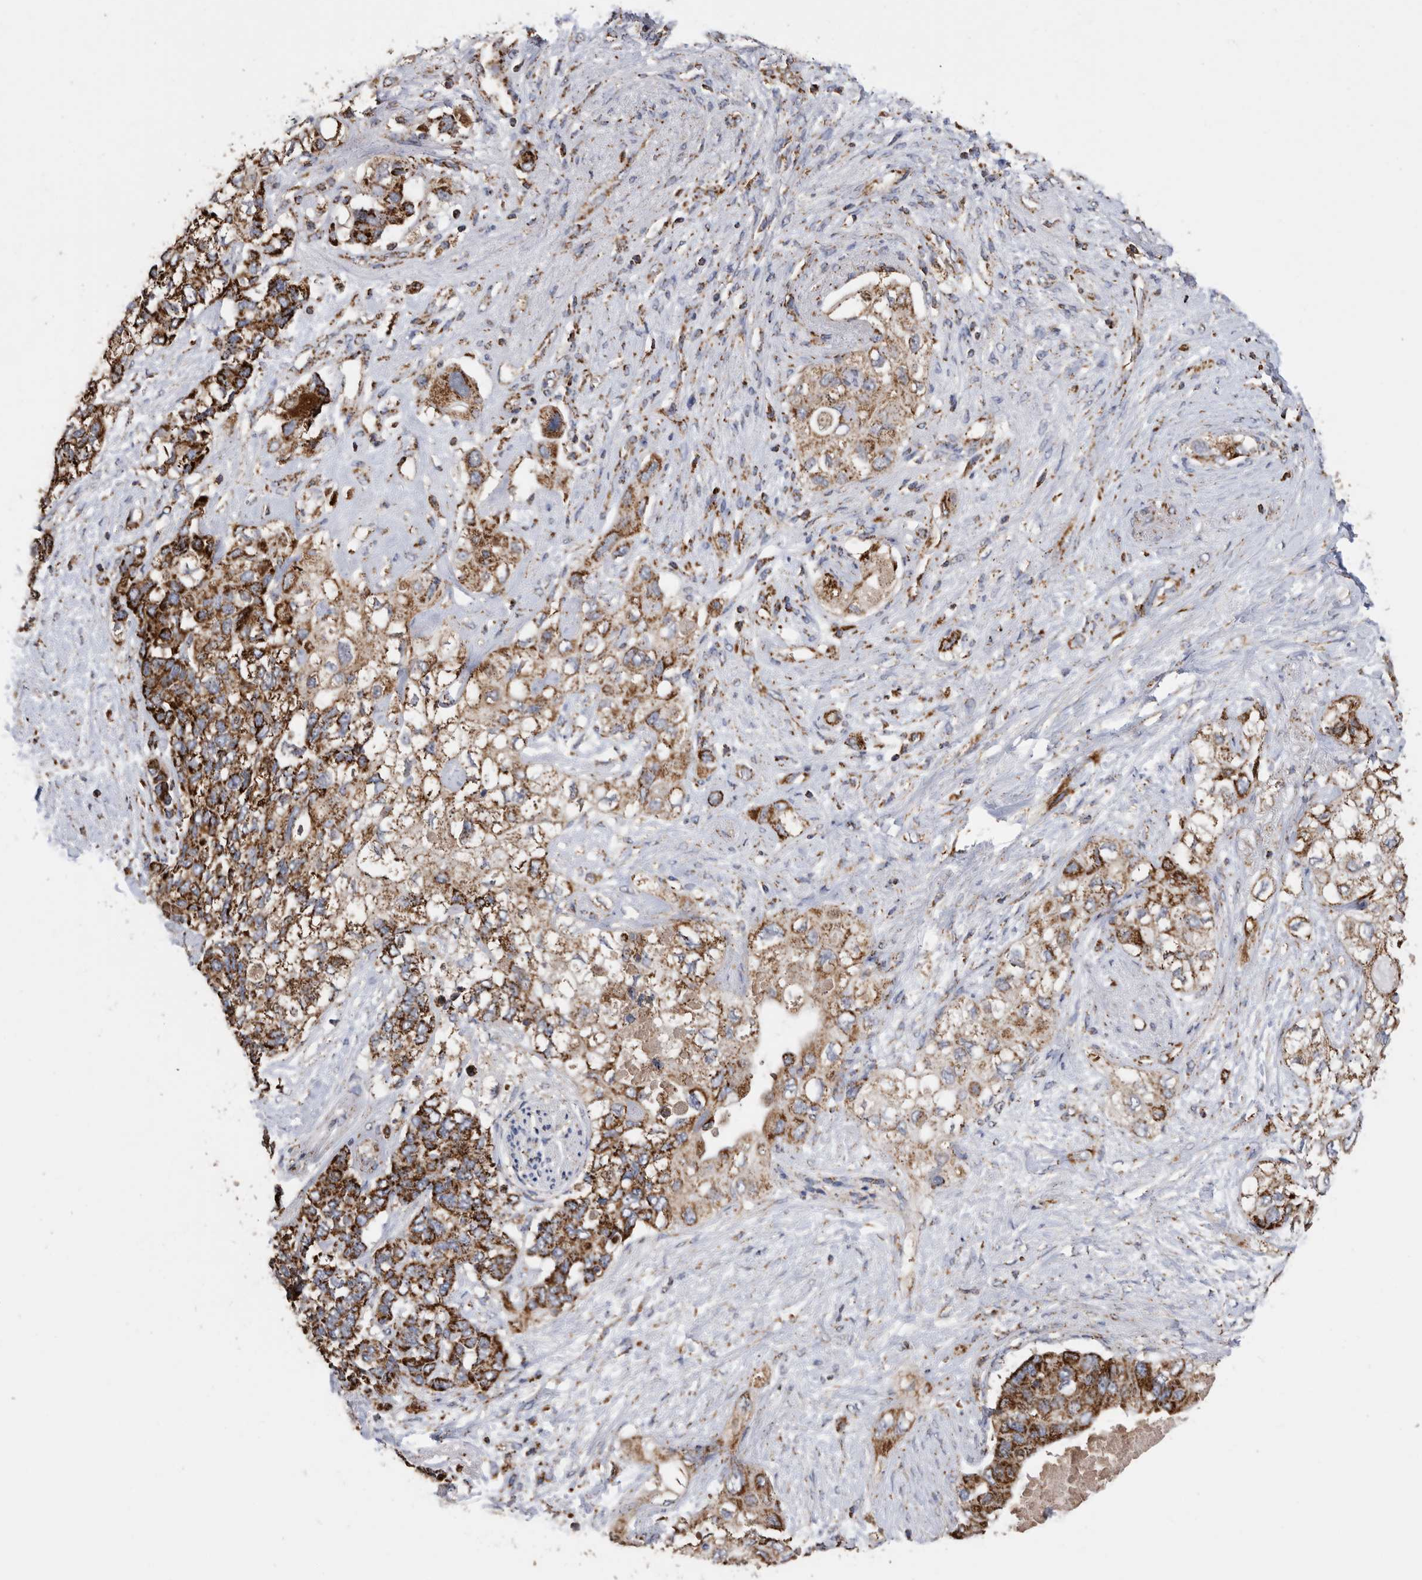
{"staining": {"intensity": "strong", "quantity": ">75%", "location": "cytoplasmic/membranous"}, "tissue": "pancreatic cancer", "cell_type": "Tumor cells", "image_type": "cancer", "snomed": [{"axis": "morphology", "description": "Adenocarcinoma, NOS"}, {"axis": "topography", "description": "Pancreas"}], "caption": "Approximately >75% of tumor cells in human pancreatic cancer display strong cytoplasmic/membranous protein positivity as visualized by brown immunohistochemical staining.", "gene": "WFDC1", "patient": {"sex": "female", "age": 56}}